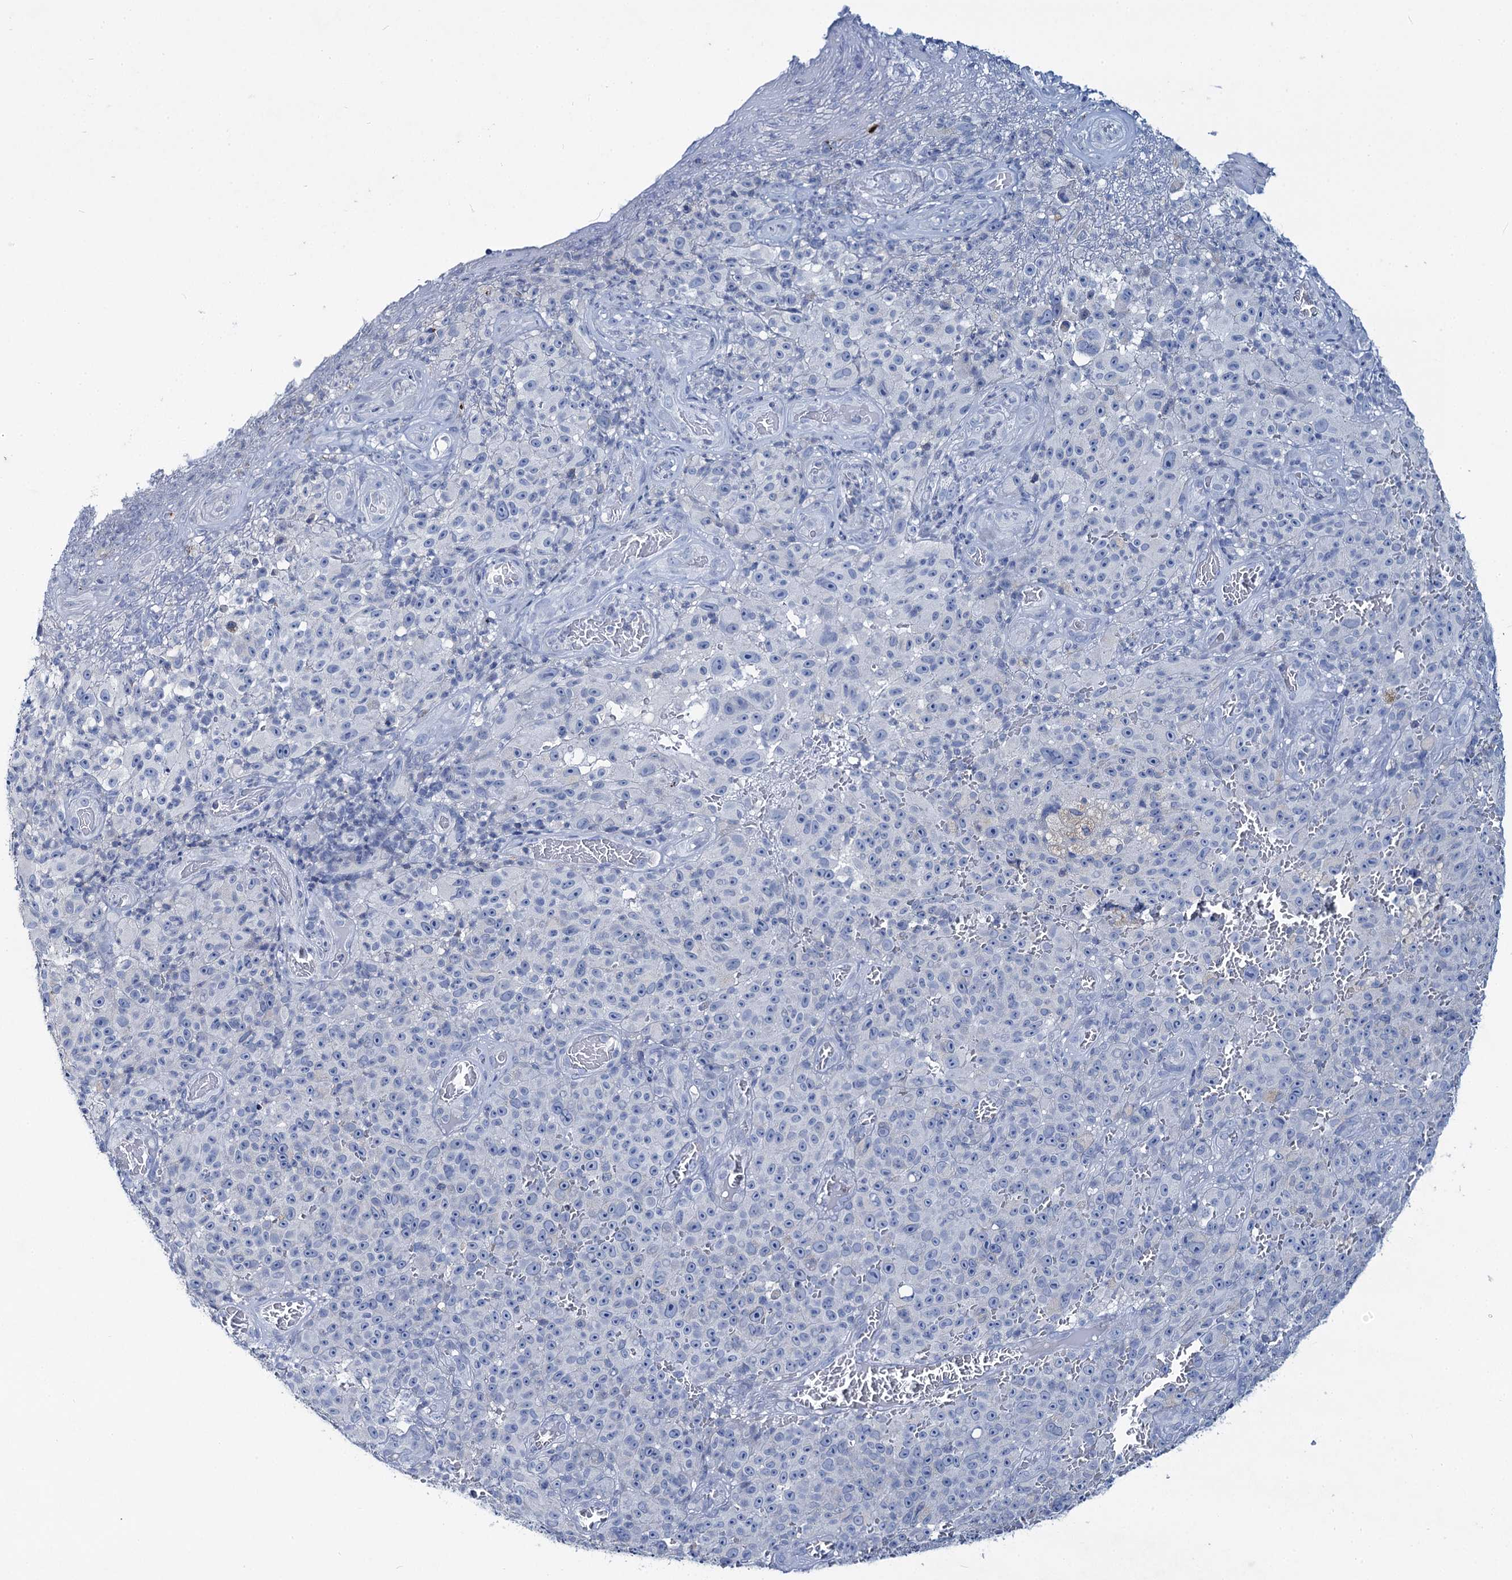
{"staining": {"intensity": "negative", "quantity": "none", "location": "none"}, "tissue": "melanoma", "cell_type": "Tumor cells", "image_type": "cancer", "snomed": [{"axis": "morphology", "description": "Malignant melanoma, NOS"}, {"axis": "topography", "description": "Skin"}], "caption": "This is a photomicrograph of immunohistochemistry (IHC) staining of malignant melanoma, which shows no positivity in tumor cells. Nuclei are stained in blue.", "gene": "TOX3", "patient": {"sex": "female", "age": 82}}